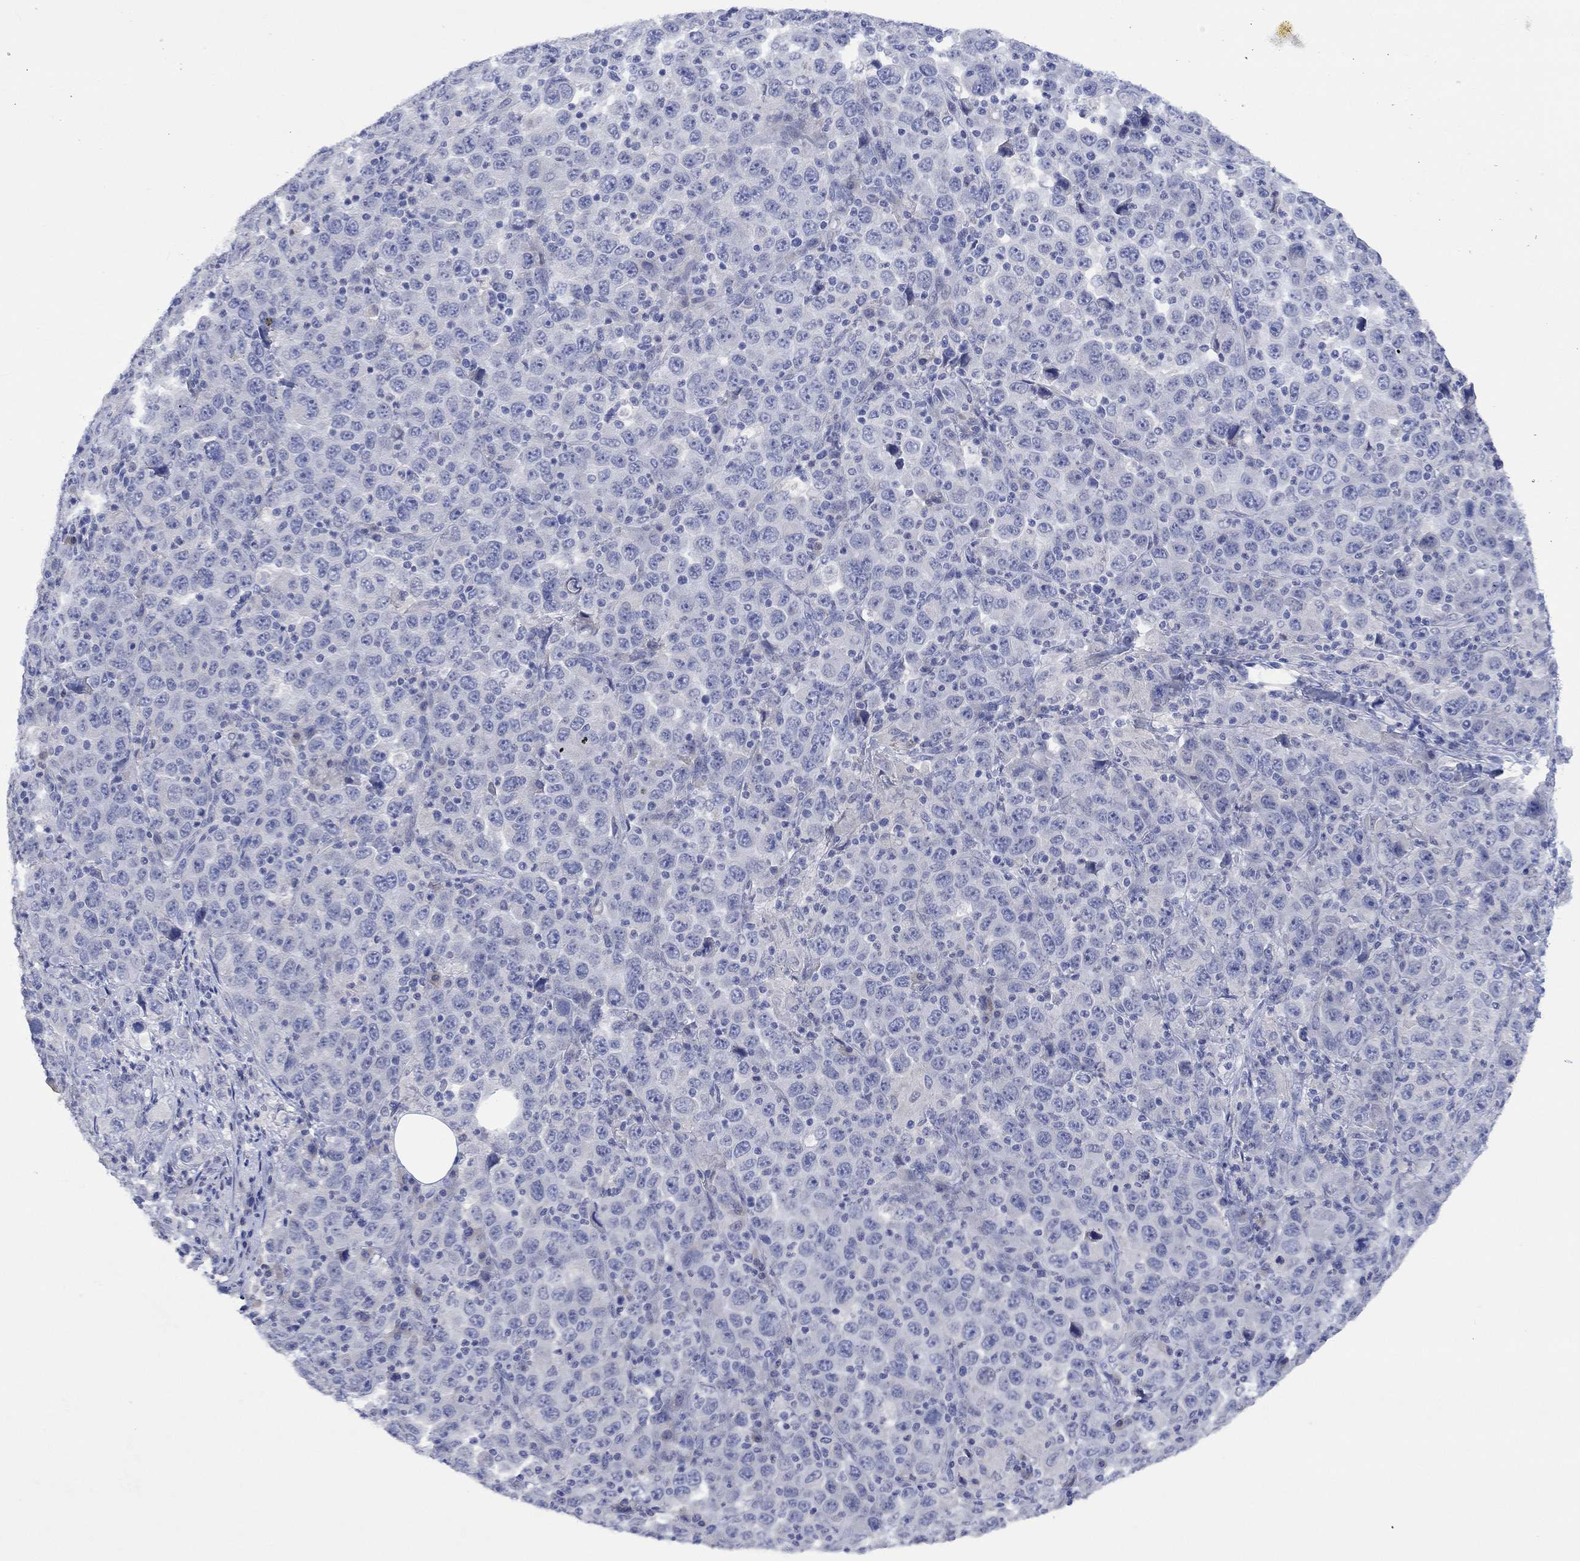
{"staining": {"intensity": "negative", "quantity": "none", "location": "none"}, "tissue": "stomach cancer", "cell_type": "Tumor cells", "image_type": "cancer", "snomed": [{"axis": "morphology", "description": "Normal tissue, NOS"}, {"axis": "morphology", "description": "Adenocarcinoma, NOS"}, {"axis": "topography", "description": "Stomach, upper"}, {"axis": "topography", "description": "Stomach"}], "caption": "Tumor cells show no significant staining in adenocarcinoma (stomach). (DAB (3,3'-diaminobenzidine) IHC with hematoxylin counter stain).", "gene": "DLK1", "patient": {"sex": "male", "age": 59}}